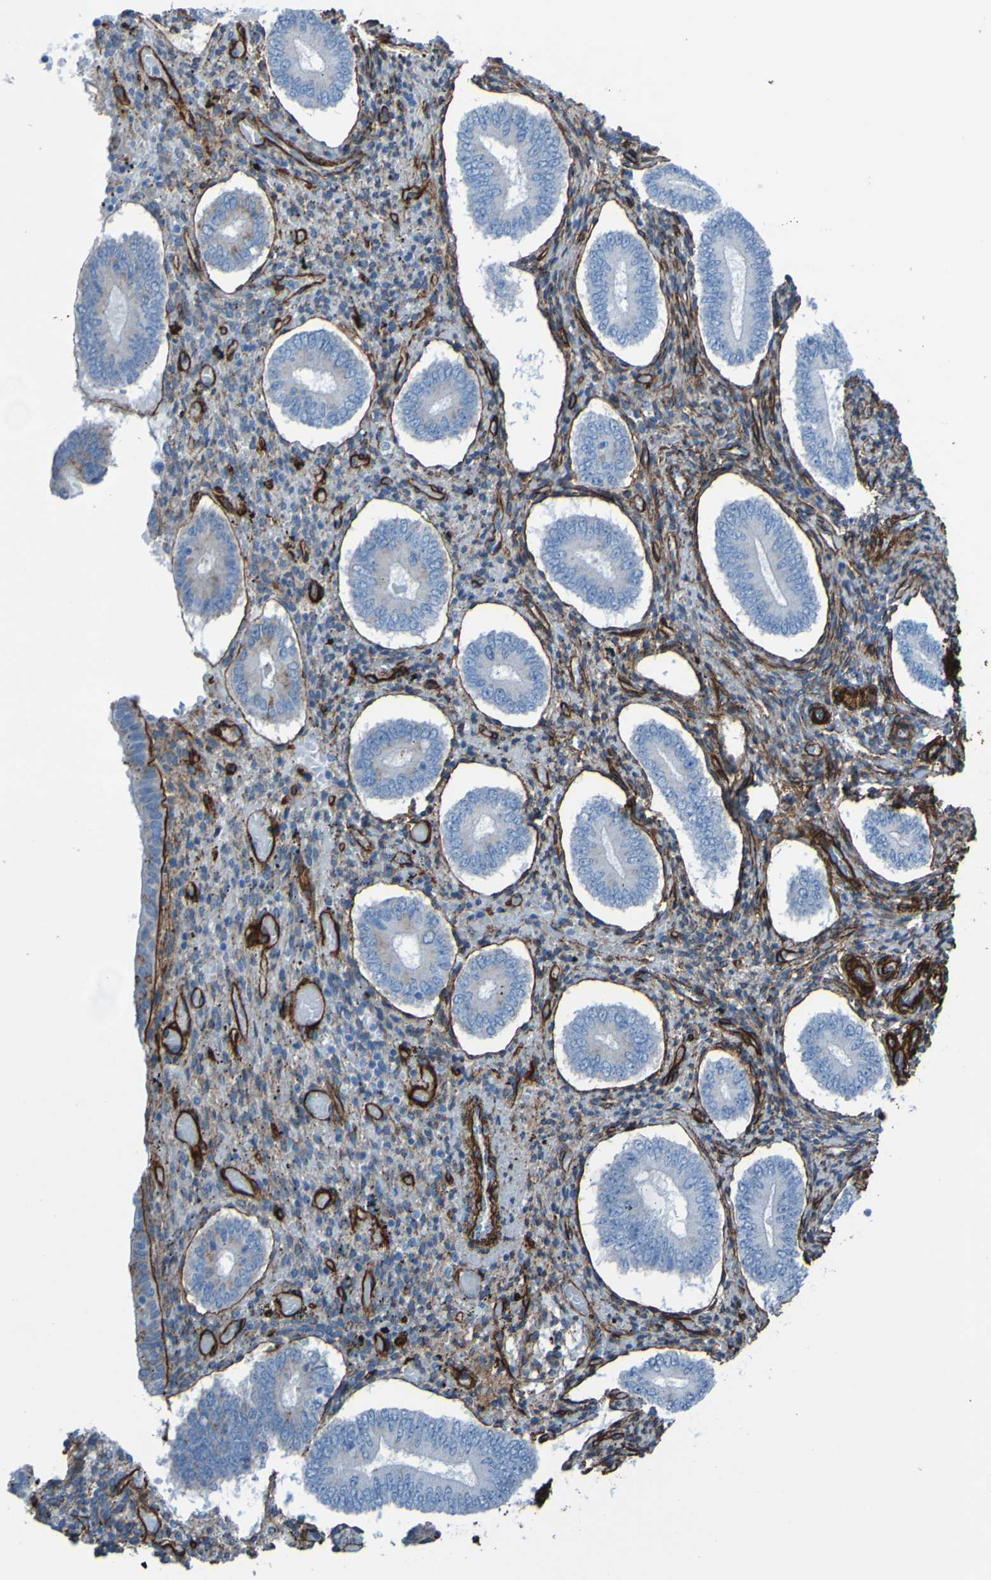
{"staining": {"intensity": "strong", "quantity": "25%-75%", "location": "cytoplasmic/membranous"}, "tissue": "endometrium", "cell_type": "Cells in endometrial stroma", "image_type": "normal", "snomed": [{"axis": "morphology", "description": "Normal tissue, NOS"}, {"axis": "topography", "description": "Endometrium"}], "caption": "This histopathology image demonstrates immunohistochemistry staining of normal human endometrium, with high strong cytoplasmic/membranous positivity in approximately 25%-75% of cells in endometrial stroma.", "gene": "COL4A2", "patient": {"sex": "female", "age": 42}}